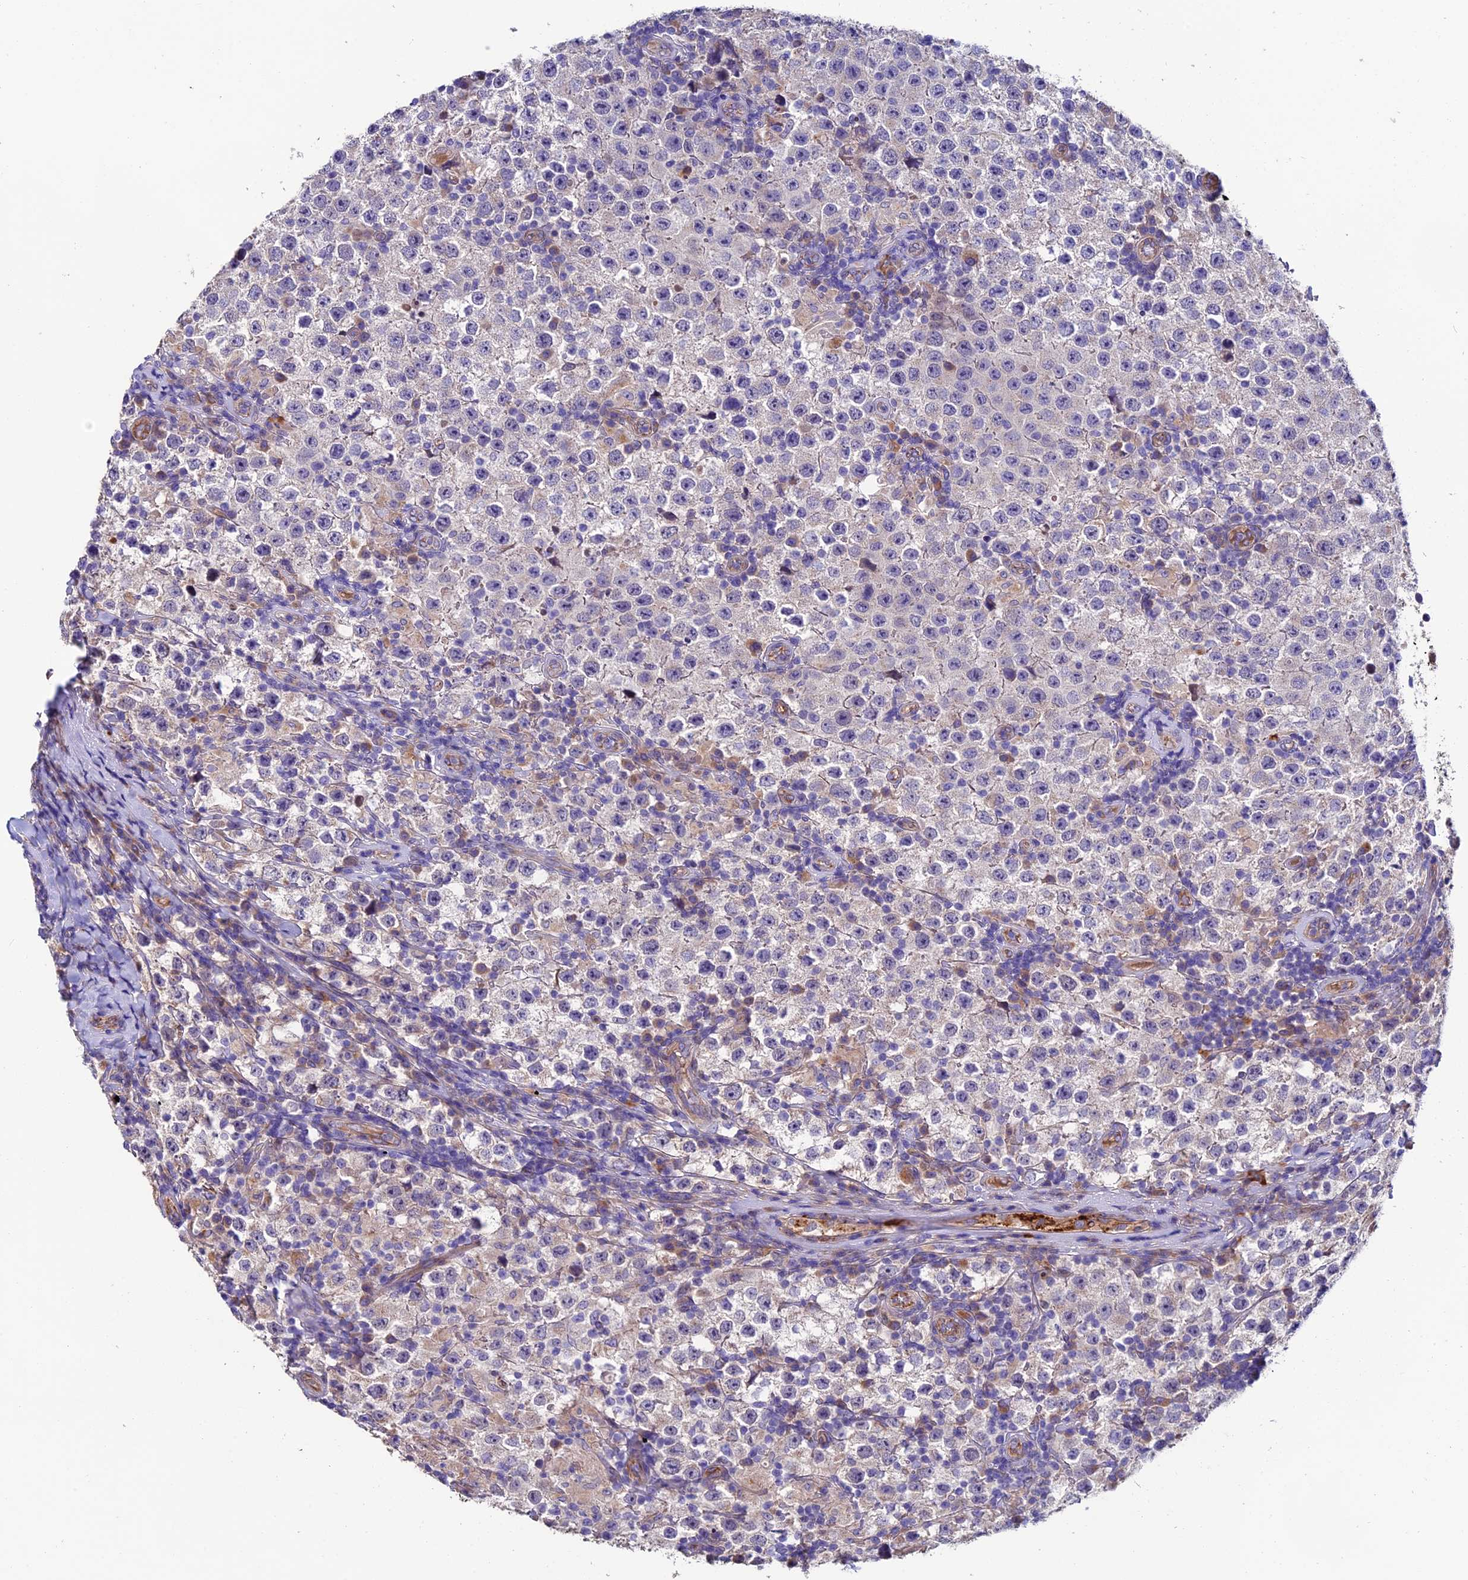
{"staining": {"intensity": "negative", "quantity": "none", "location": "none"}, "tissue": "testis cancer", "cell_type": "Tumor cells", "image_type": "cancer", "snomed": [{"axis": "morphology", "description": "Normal tissue, NOS"}, {"axis": "morphology", "description": "Urothelial carcinoma, High grade"}, {"axis": "morphology", "description": "Seminoma, NOS"}, {"axis": "morphology", "description": "Carcinoma, Embryonal, NOS"}, {"axis": "topography", "description": "Urinary bladder"}, {"axis": "topography", "description": "Testis"}], "caption": "Human embryonal carcinoma (testis) stained for a protein using immunohistochemistry (IHC) exhibits no staining in tumor cells.", "gene": "CLN5", "patient": {"sex": "male", "age": 41}}